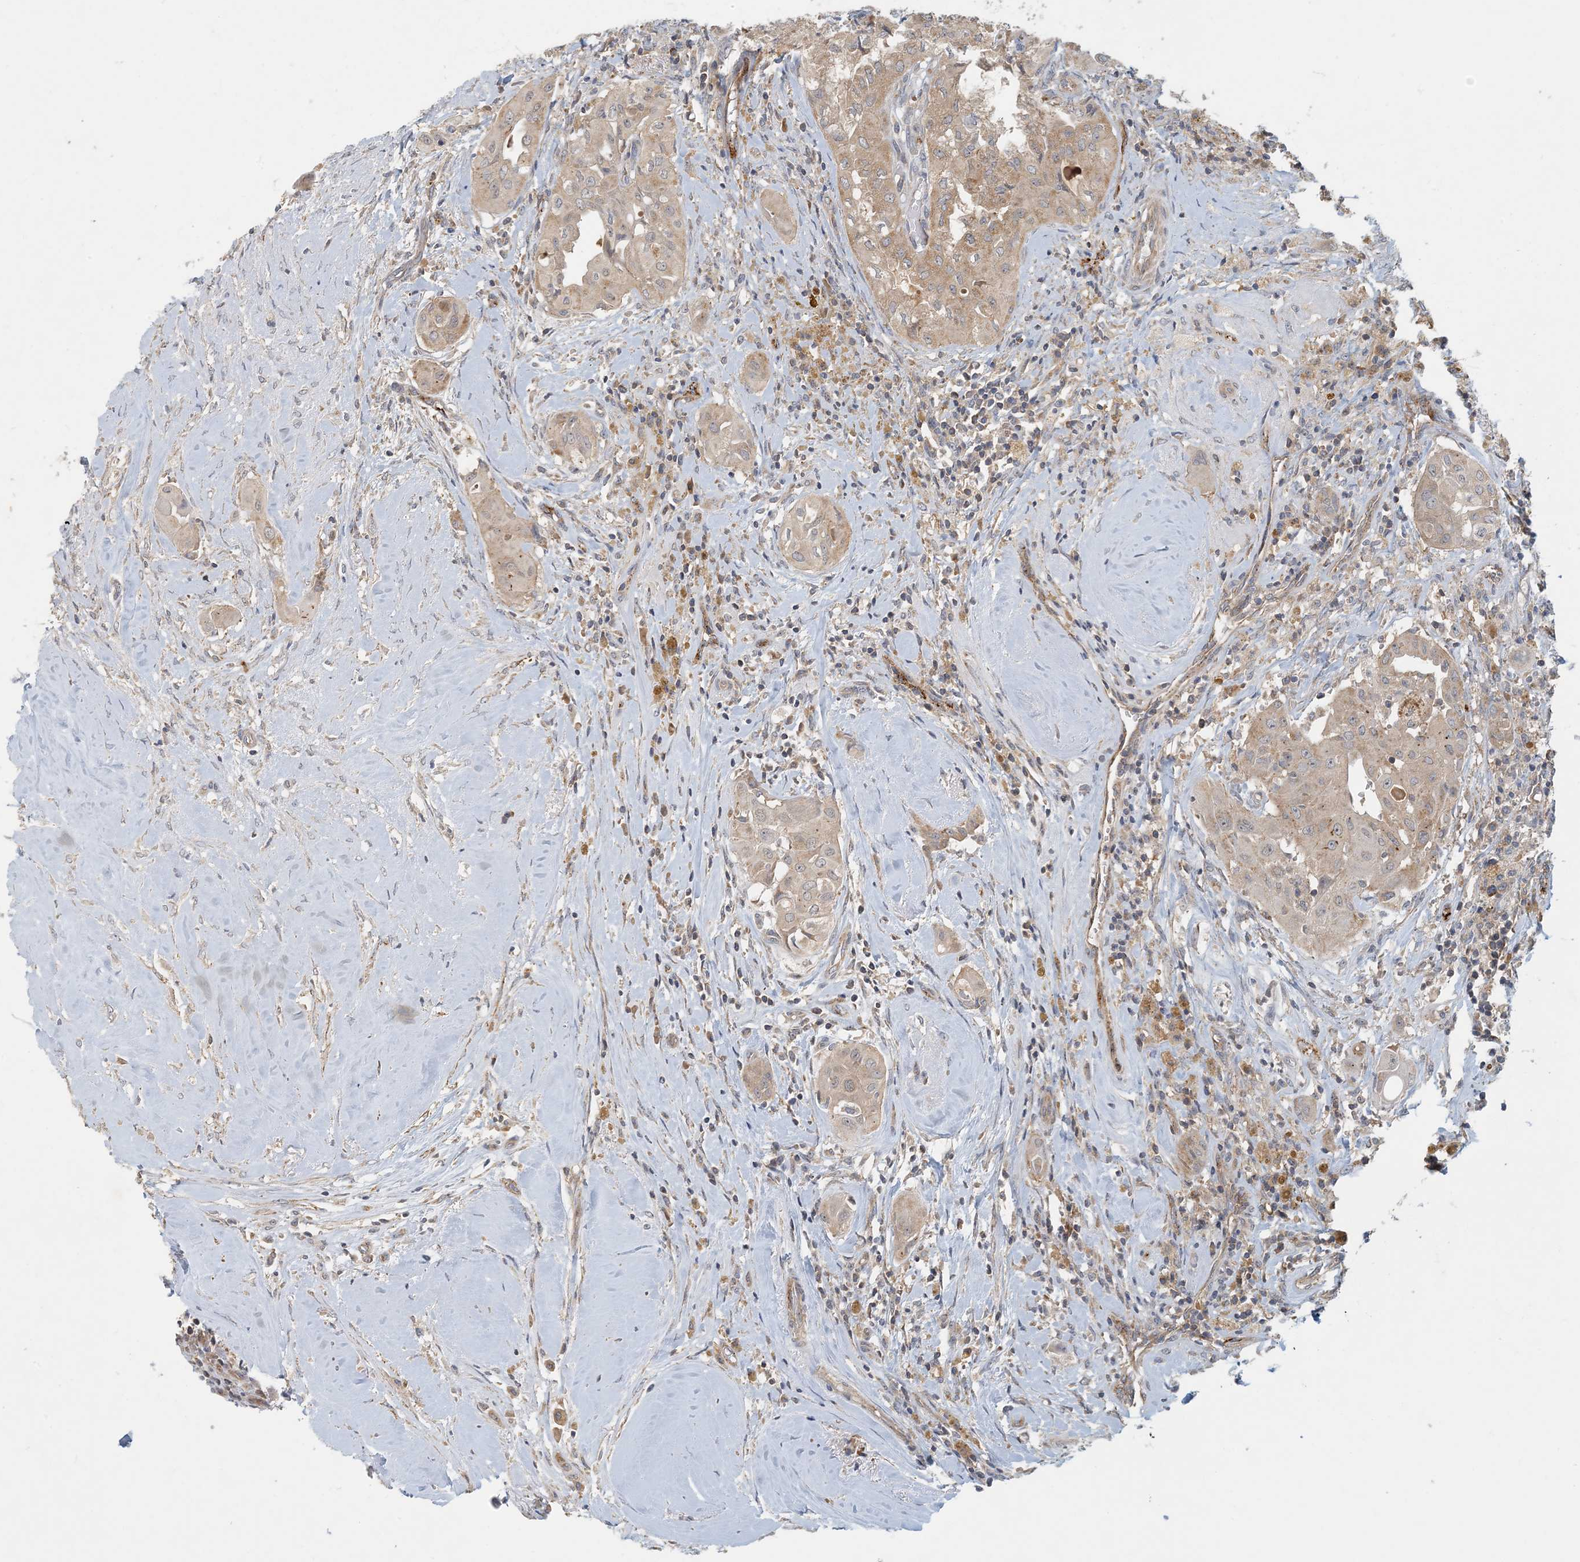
{"staining": {"intensity": "moderate", "quantity": ">75%", "location": "cytoplasmic/membranous"}, "tissue": "thyroid cancer", "cell_type": "Tumor cells", "image_type": "cancer", "snomed": [{"axis": "morphology", "description": "Papillary adenocarcinoma, NOS"}, {"axis": "topography", "description": "Thyroid gland"}], "caption": "This micrograph displays IHC staining of thyroid papillary adenocarcinoma, with medium moderate cytoplasmic/membranous staining in approximately >75% of tumor cells.", "gene": "ZBTB3", "patient": {"sex": "female", "age": 59}}